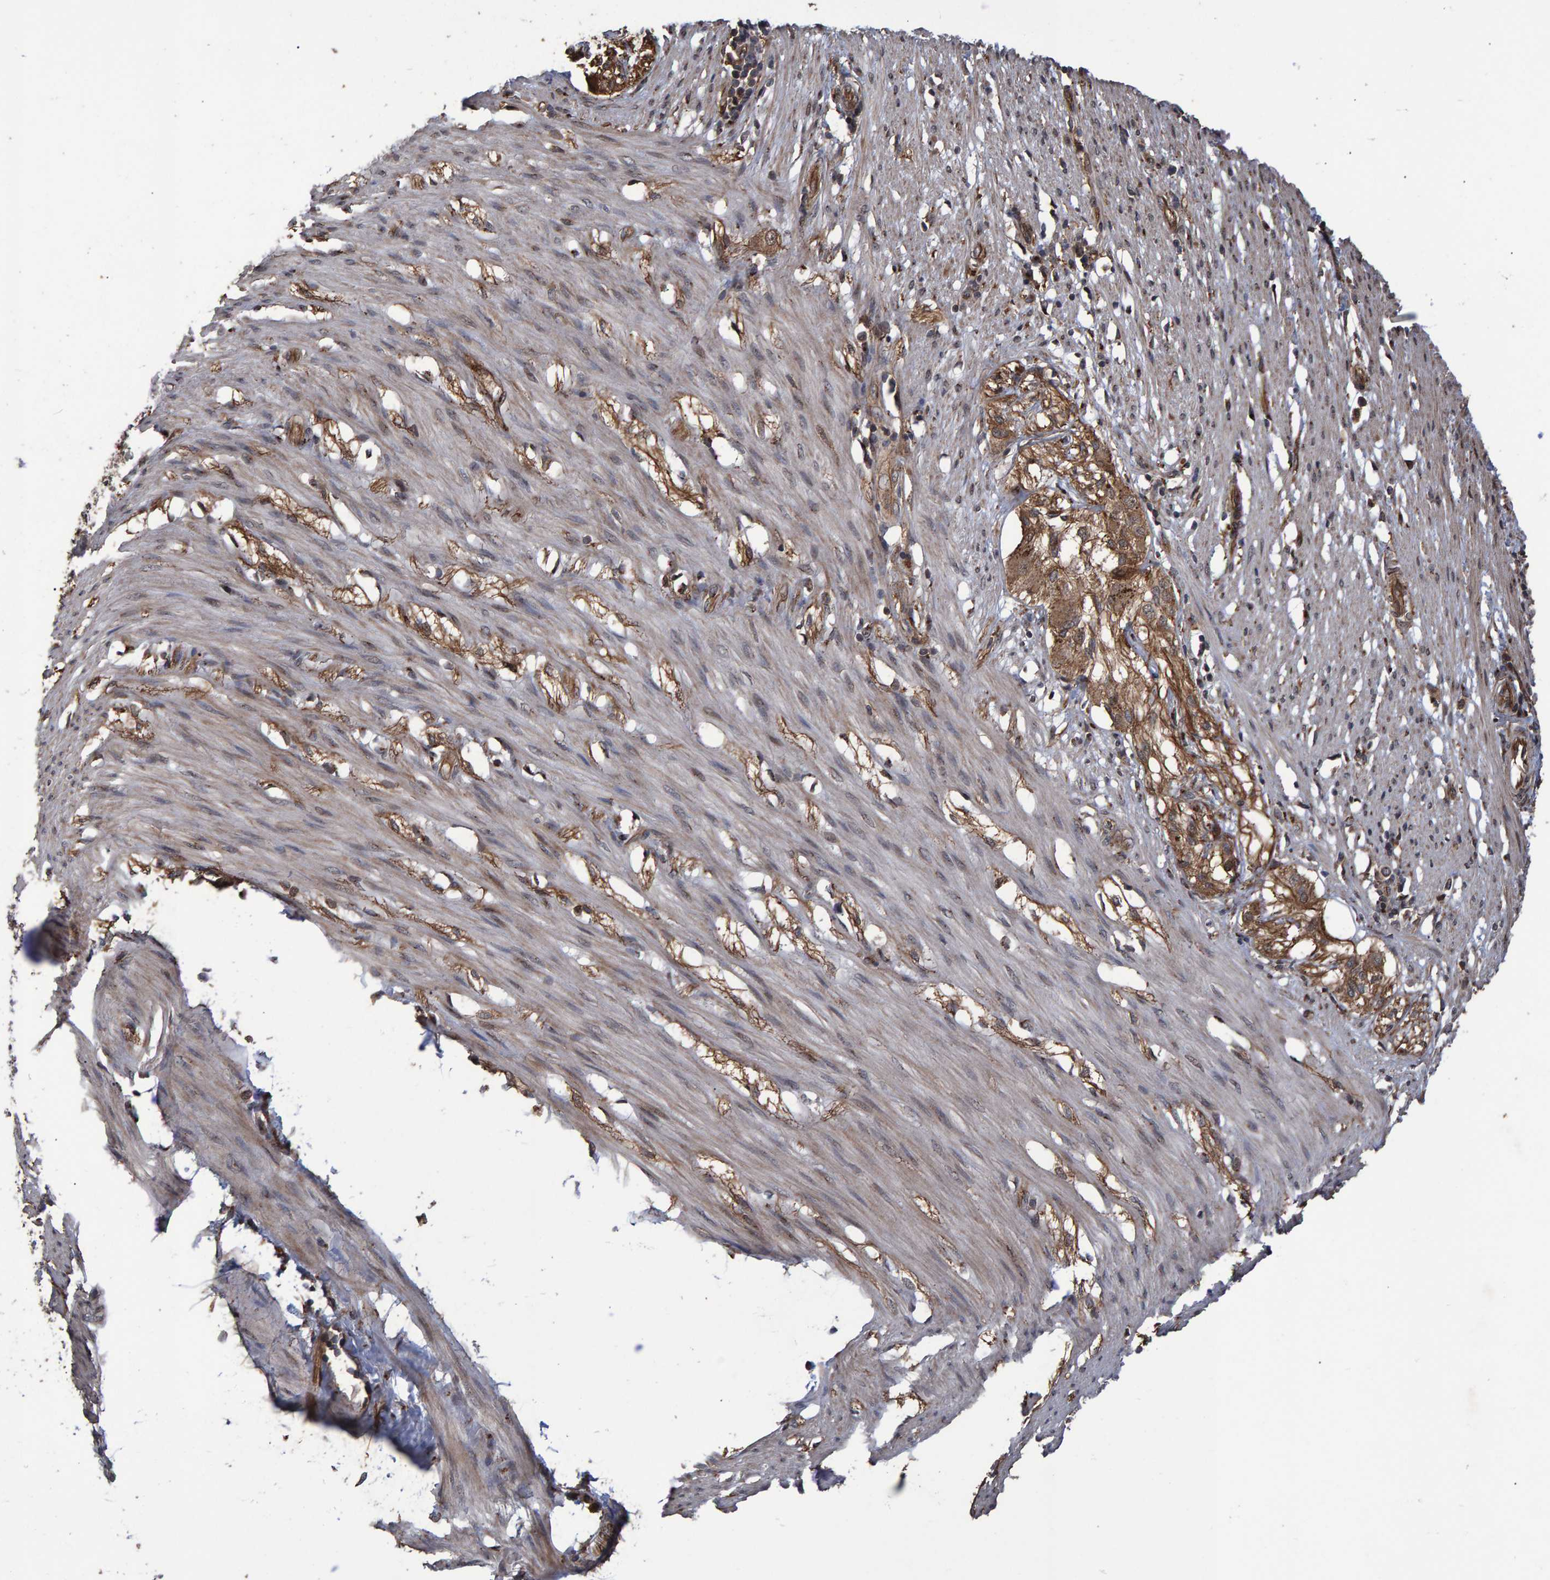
{"staining": {"intensity": "moderate", "quantity": ">75%", "location": "cytoplasmic/membranous,nuclear"}, "tissue": "smooth muscle", "cell_type": "Smooth muscle cells", "image_type": "normal", "snomed": [{"axis": "morphology", "description": "Normal tissue, NOS"}, {"axis": "morphology", "description": "Adenocarcinoma, NOS"}, {"axis": "topography", "description": "Smooth muscle"}, {"axis": "topography", "description": "Colon"}], "caption": "Immunohistochemistry of normal smooth muscle displays medium levels of moderate cytoplasmic/membranous,nuclear expression in approximately >75% of smooth muscle cells.", "gene": "TRIM68", "patient": {"sex": "male", "age": 14}}